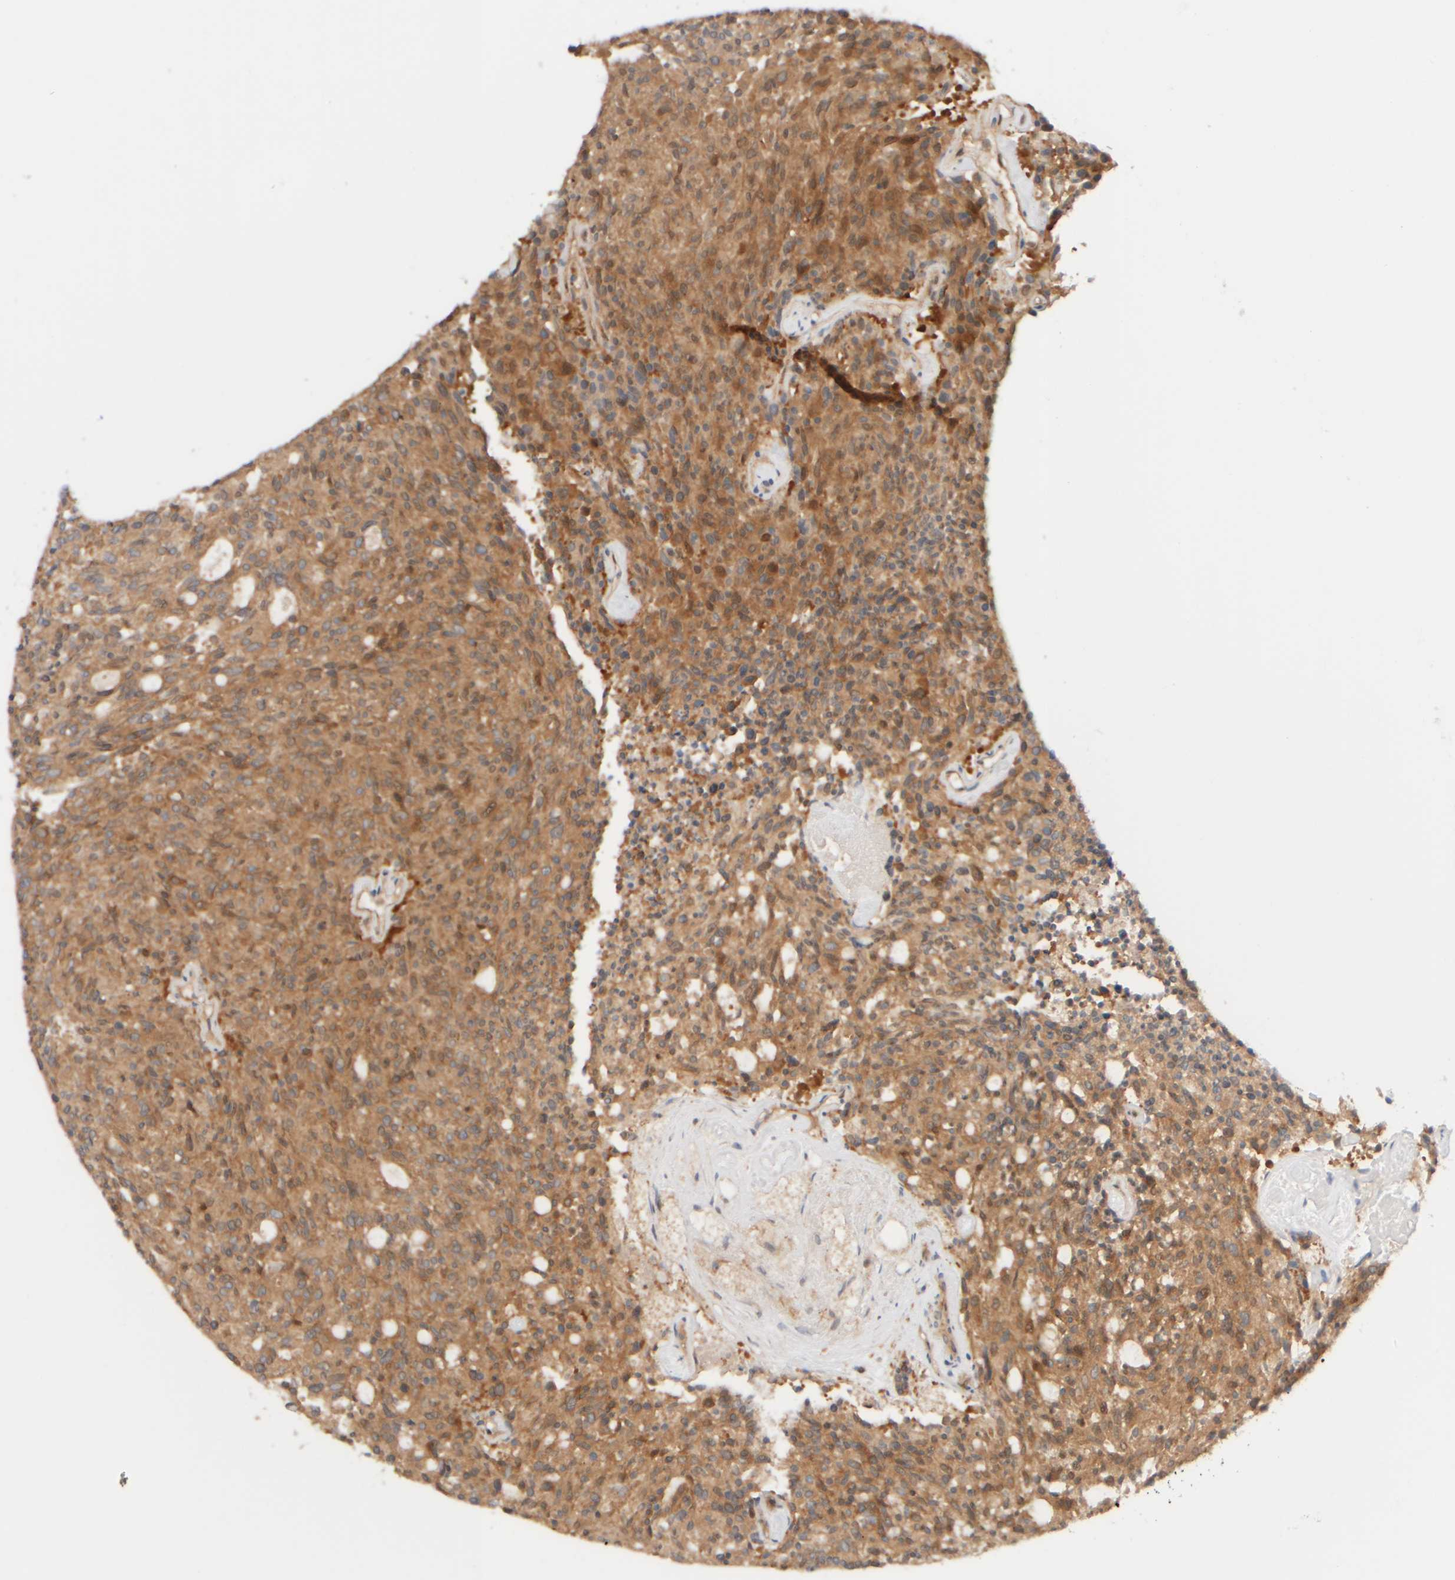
{"staining": {"intensity": "moderate", "quantity": ">75%", "location": "cytoplasmic/membranous"}, "tissue": "carcinoid", "cell_type": "Tumor cells", "image_type": "cancer", "snomed": [{"axis": "morphology", "description": "Carcinoid, malignant, NOS"}, {"axis": "topography", "description": "Pancreas"}], "caption": "Malignant carcinoid stained for a protein (brown) shows moderate cytoplasmic/membranous positive staining in about >75% of tumor cells.", "gene": "RABEP1", "patient": {"sex": "female", "age": 54}}